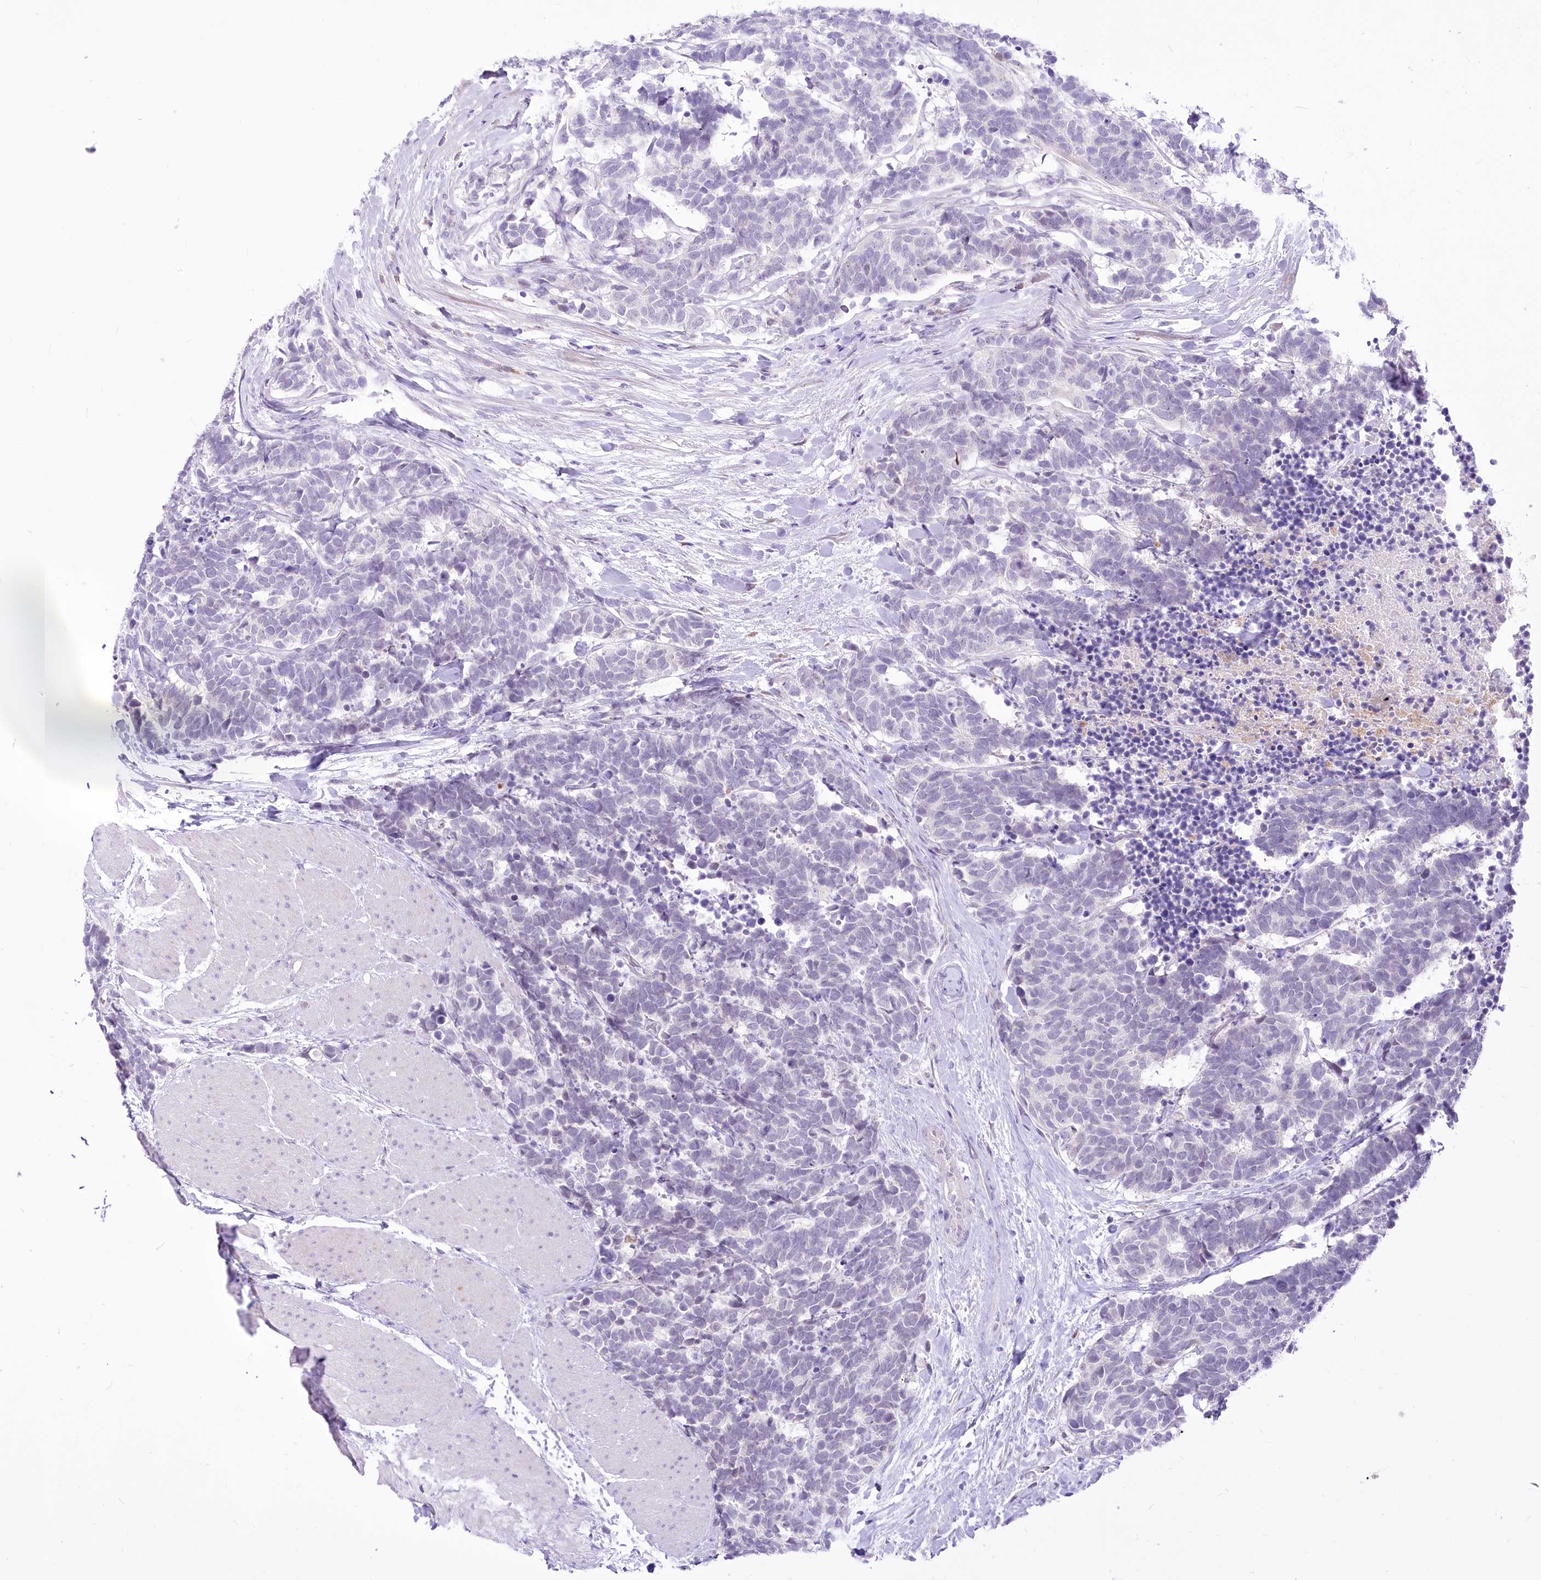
{"staining": {"intensity": "negative", "quantity": "none", "location": "none"}, "tissue": "carcinoid", "cell_type": "Tumor cells", "image_type": "cancer", "snomed": [{"axis": "morphology", "description": "Carcinoma, NOS"}, {"axis": "morphology", "description": "Carcinoid, malignant, NOS"}, {"axis": "topography", "description": "Urinary bladder"}], "caption": "Protein analysis of carcinoma demonstrates no significant positivity in tumor cells.", "gene": "BEND7", "patient": {"sex": "male", "age": 57}}